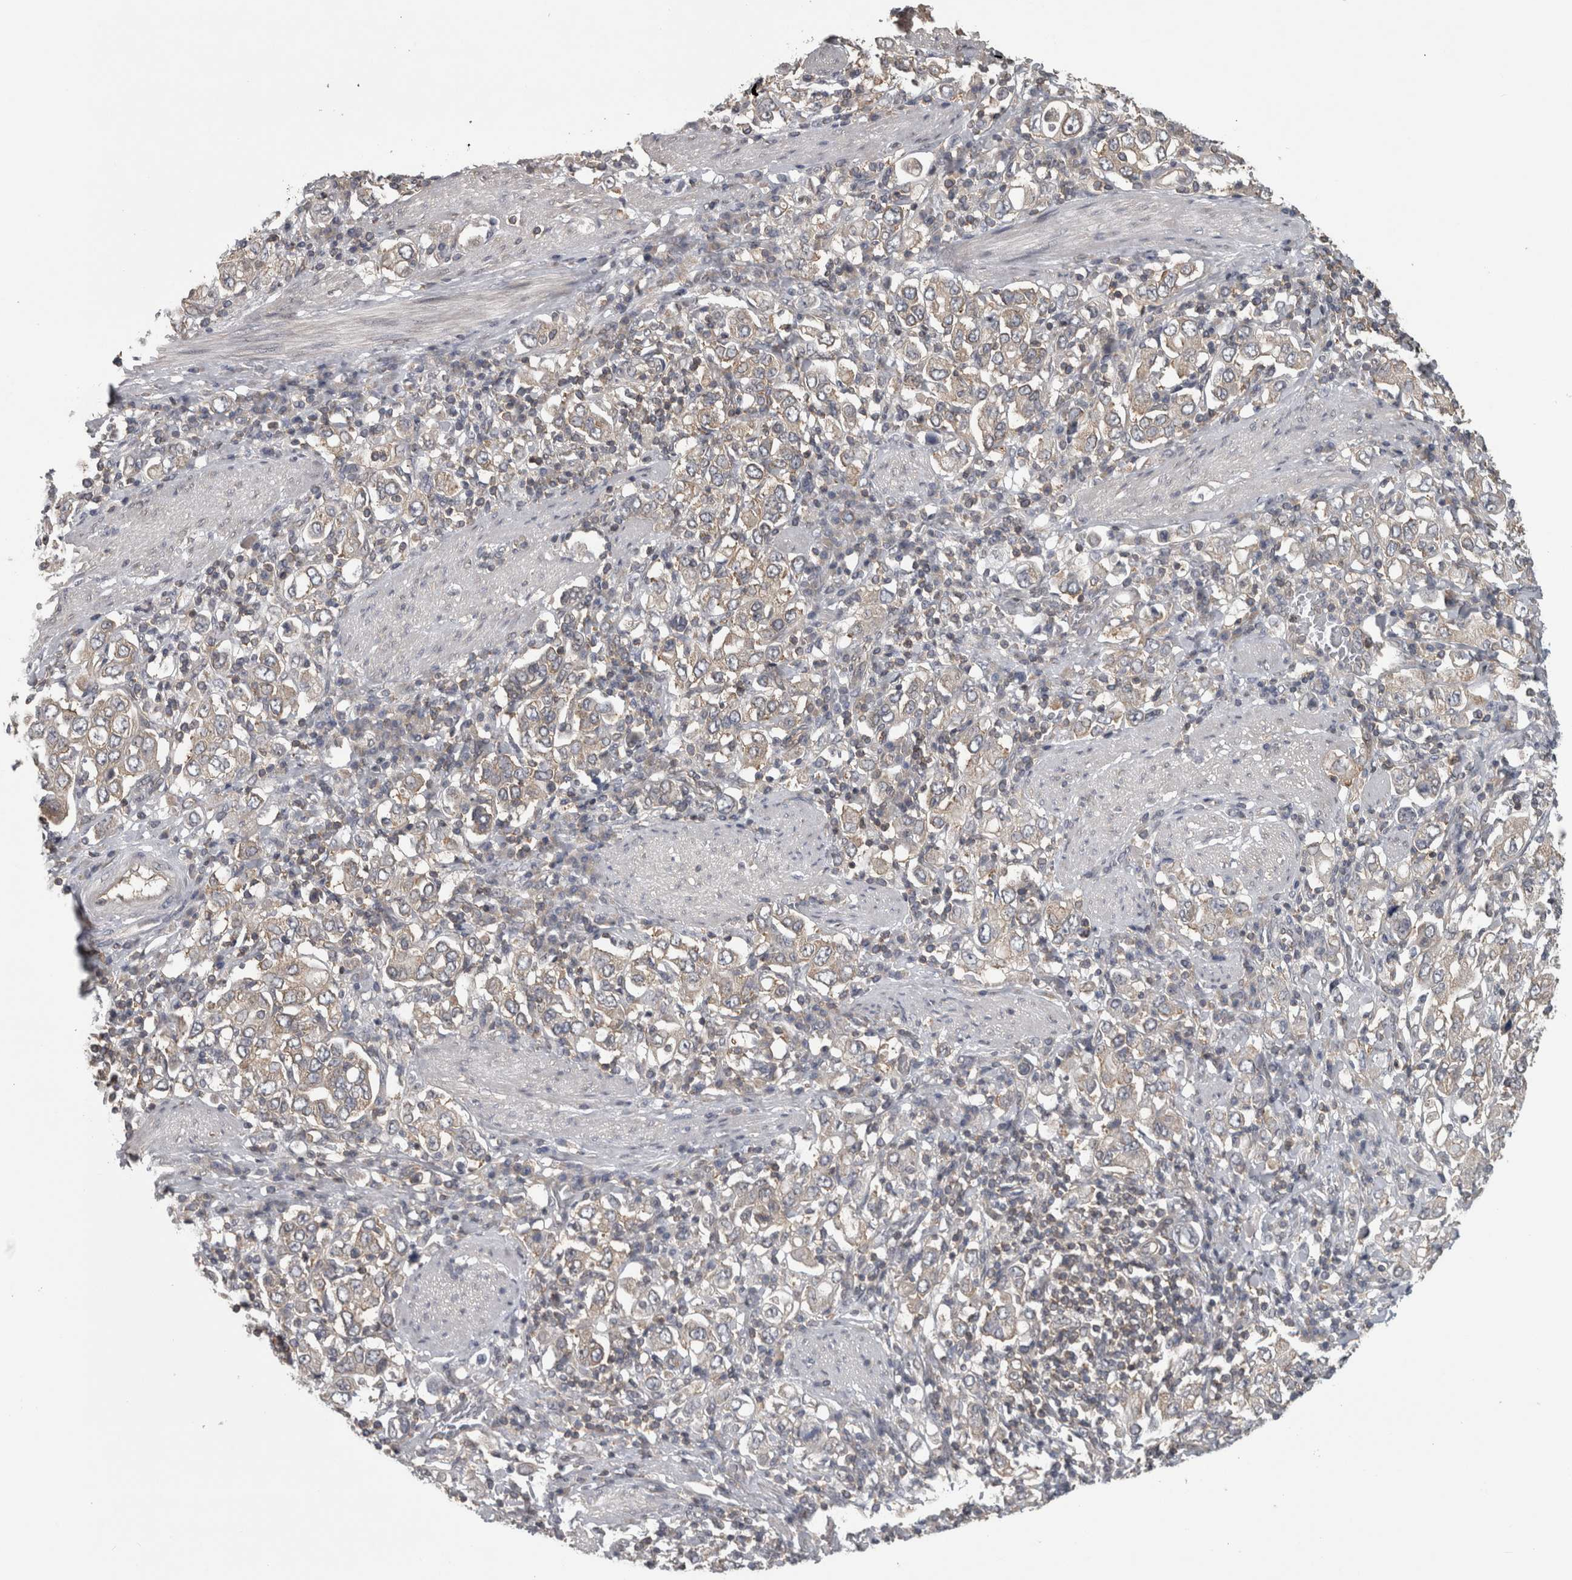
{"staining": {"intensity": "weak", "quantity": "<25%", "location": "cytoplasmic/membranous"}, "tissue": "stomach cancer", "cell_type": "Tumor cells", "image_type": "cancer", "snomed": [{"axis": "morphology", "description": "Adenocarcinoma, NOS"}, {"axis": "topography", "description": "Stomach, upper"}], "caption": "There is no significant expression in tumor cells of adenocarcinoma (stomach). (DAB immunohistochemistry visualized using brightfield microscopy, high magnification).", "gene": "ATXN2", "patient": {"sex": "male", "age": 62}}